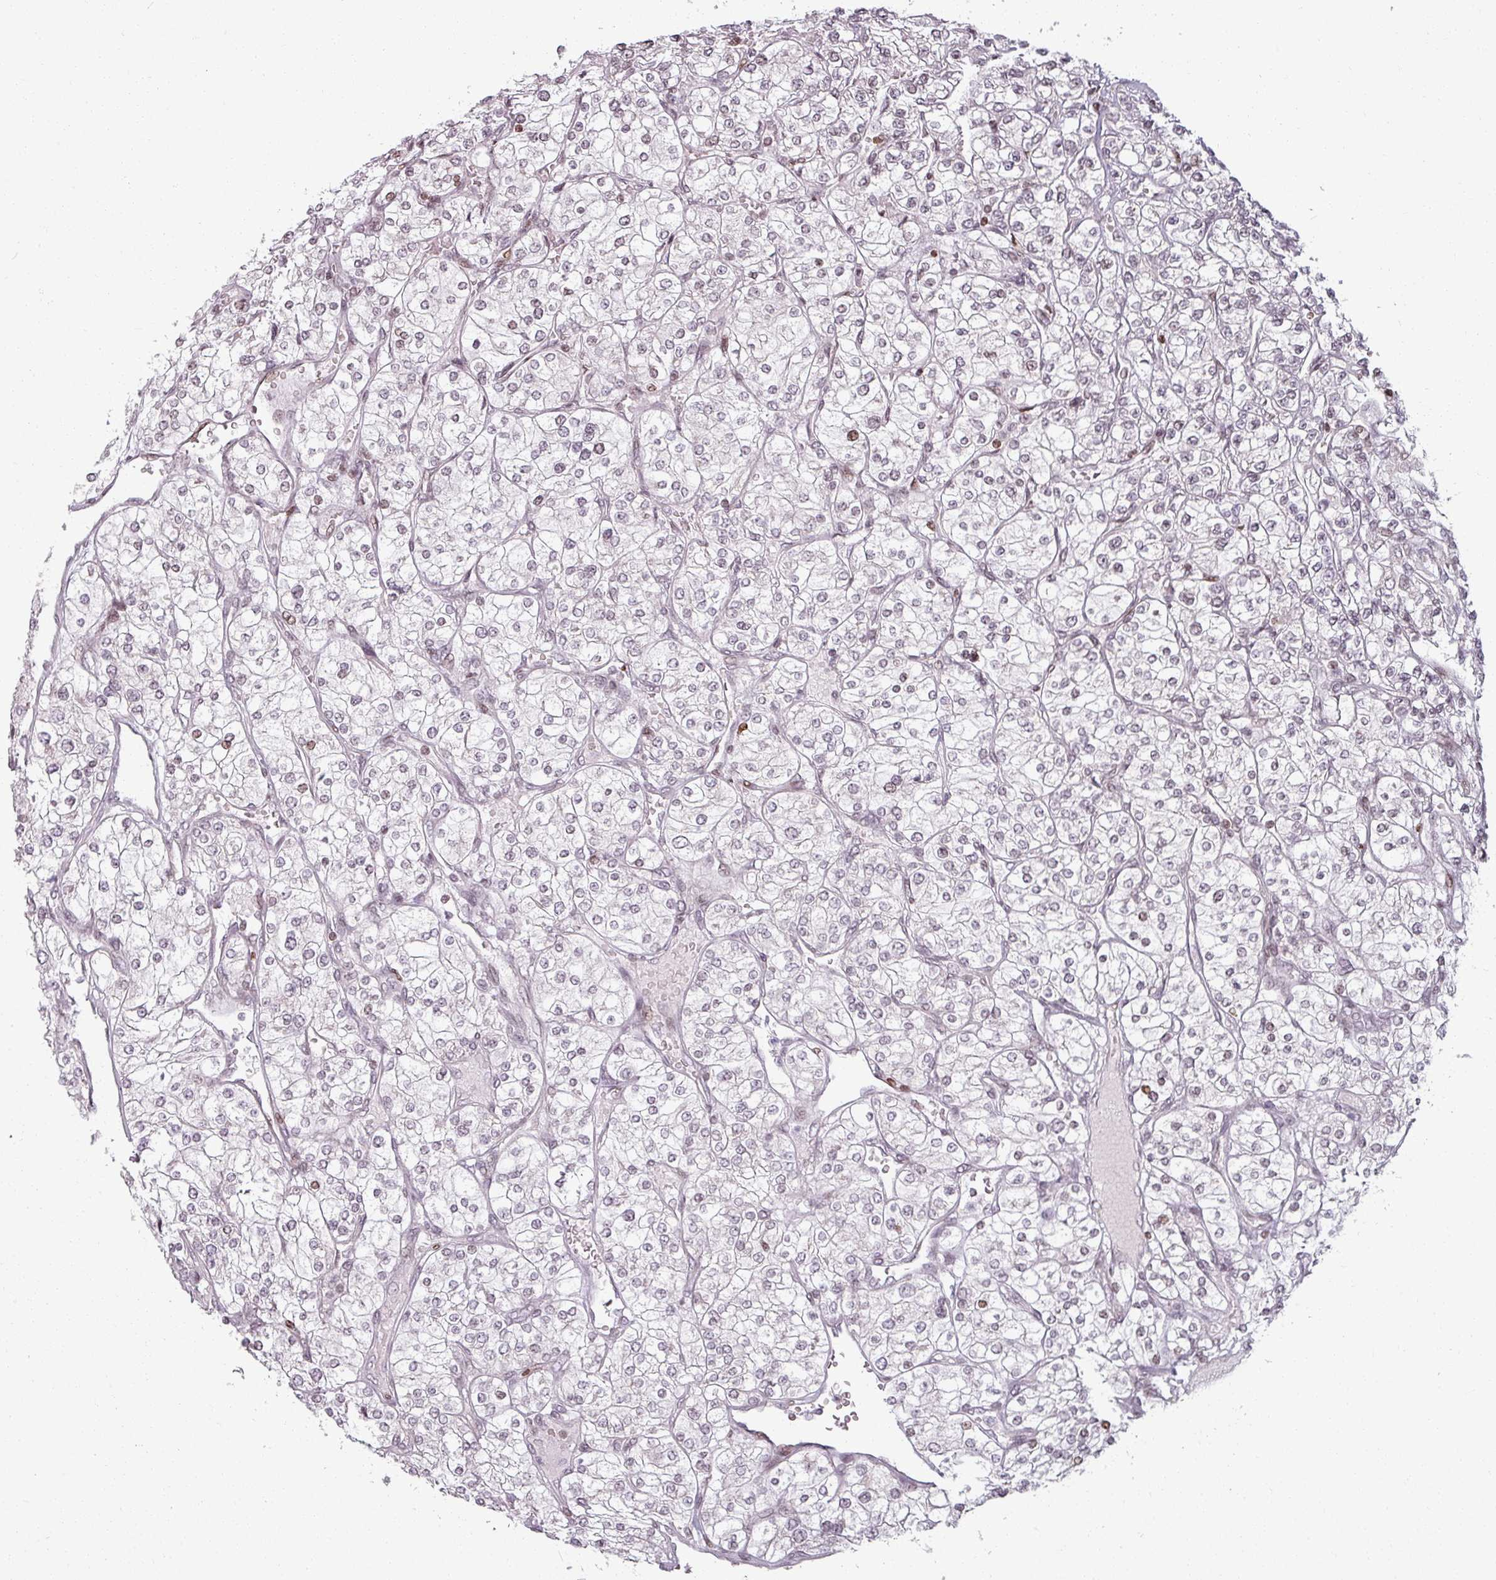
{"staining": {"intensity": "weak", "quantity": "25%-75%", "location": "nuclear"}, "tissue": "renal cancer", "cell_type": "Tumor cells", "image_type": "cancer", "snomed": [{"axis": "morphology", "description": "Adenocarcinoma, NOS"}, {"axis": "topography", "description": "Kidney"}], "caption": "Protein staining of adenocarcinoma (renal) tissue reveals weak nuclear staining in approximately 25%-75% of tumor cells. The staining was performed using DAB to visualize the protein expression in brown, while the nuclei were stained in blue with hematoxylin (Magnification: 20x).", "gene": "NCOR1", "patient": {"sex": "male", "age": 80}}